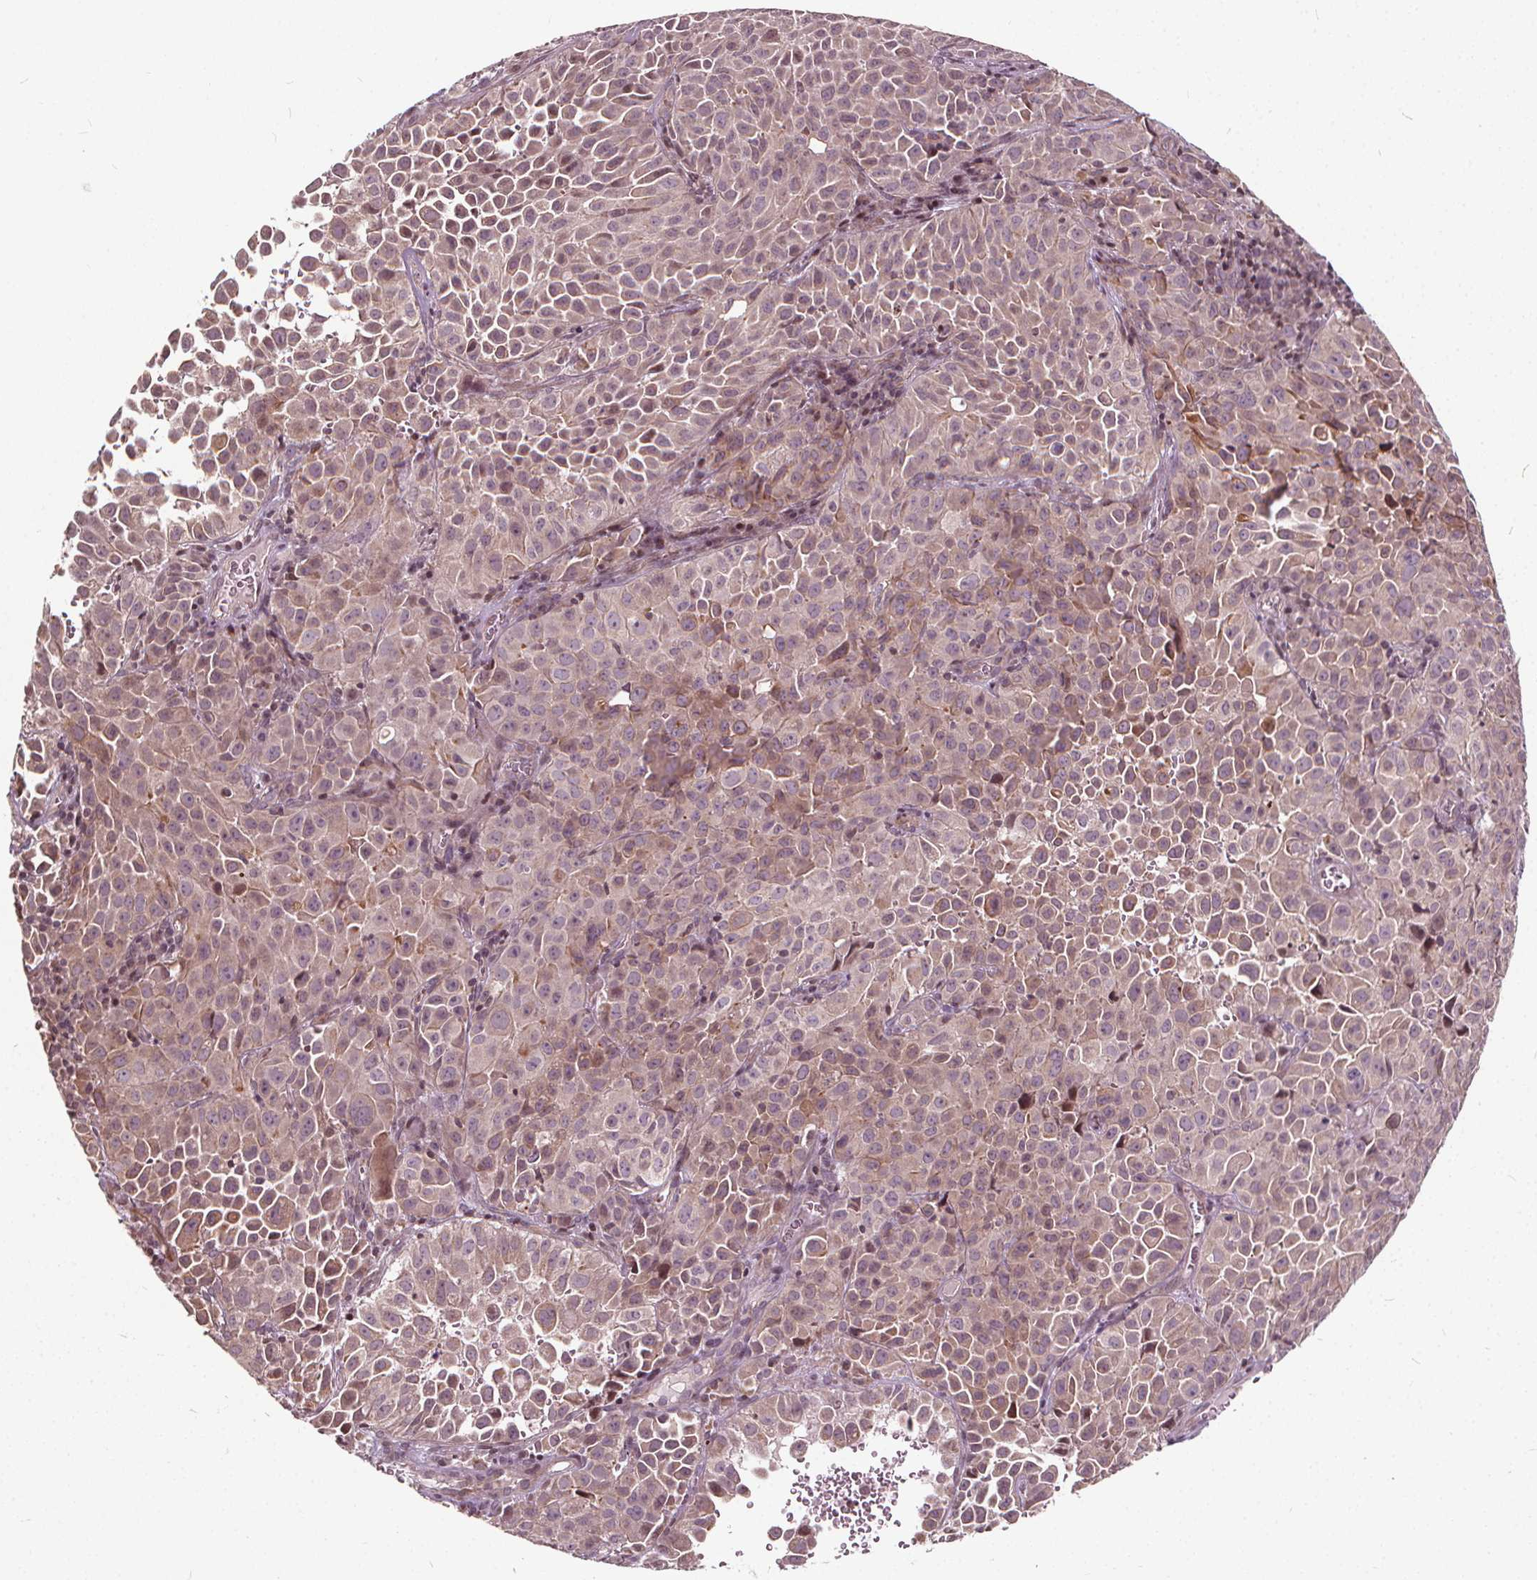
{"staining": {"intensity": "moderate", "quantity": ">75%", "location": "cytoplasmic/membranous"}, "tissue": "cervical cancer", "cell_type": "Tumor cells", "image_type": "cancer", "snomed": [{"axis": "morphology", "description": "Squamous cell carcinoma, NOS"}, {"axis": "topography", "description": "Cervix"}], "caption": "Immunohistochemical staining of human cervical cancer reveals medium levels of moderate cytoplasmic/membranous positivity in about >75% of tumor cells.", "gene": "INPP5E", "patient": {"sex": "female", "age": 55}}